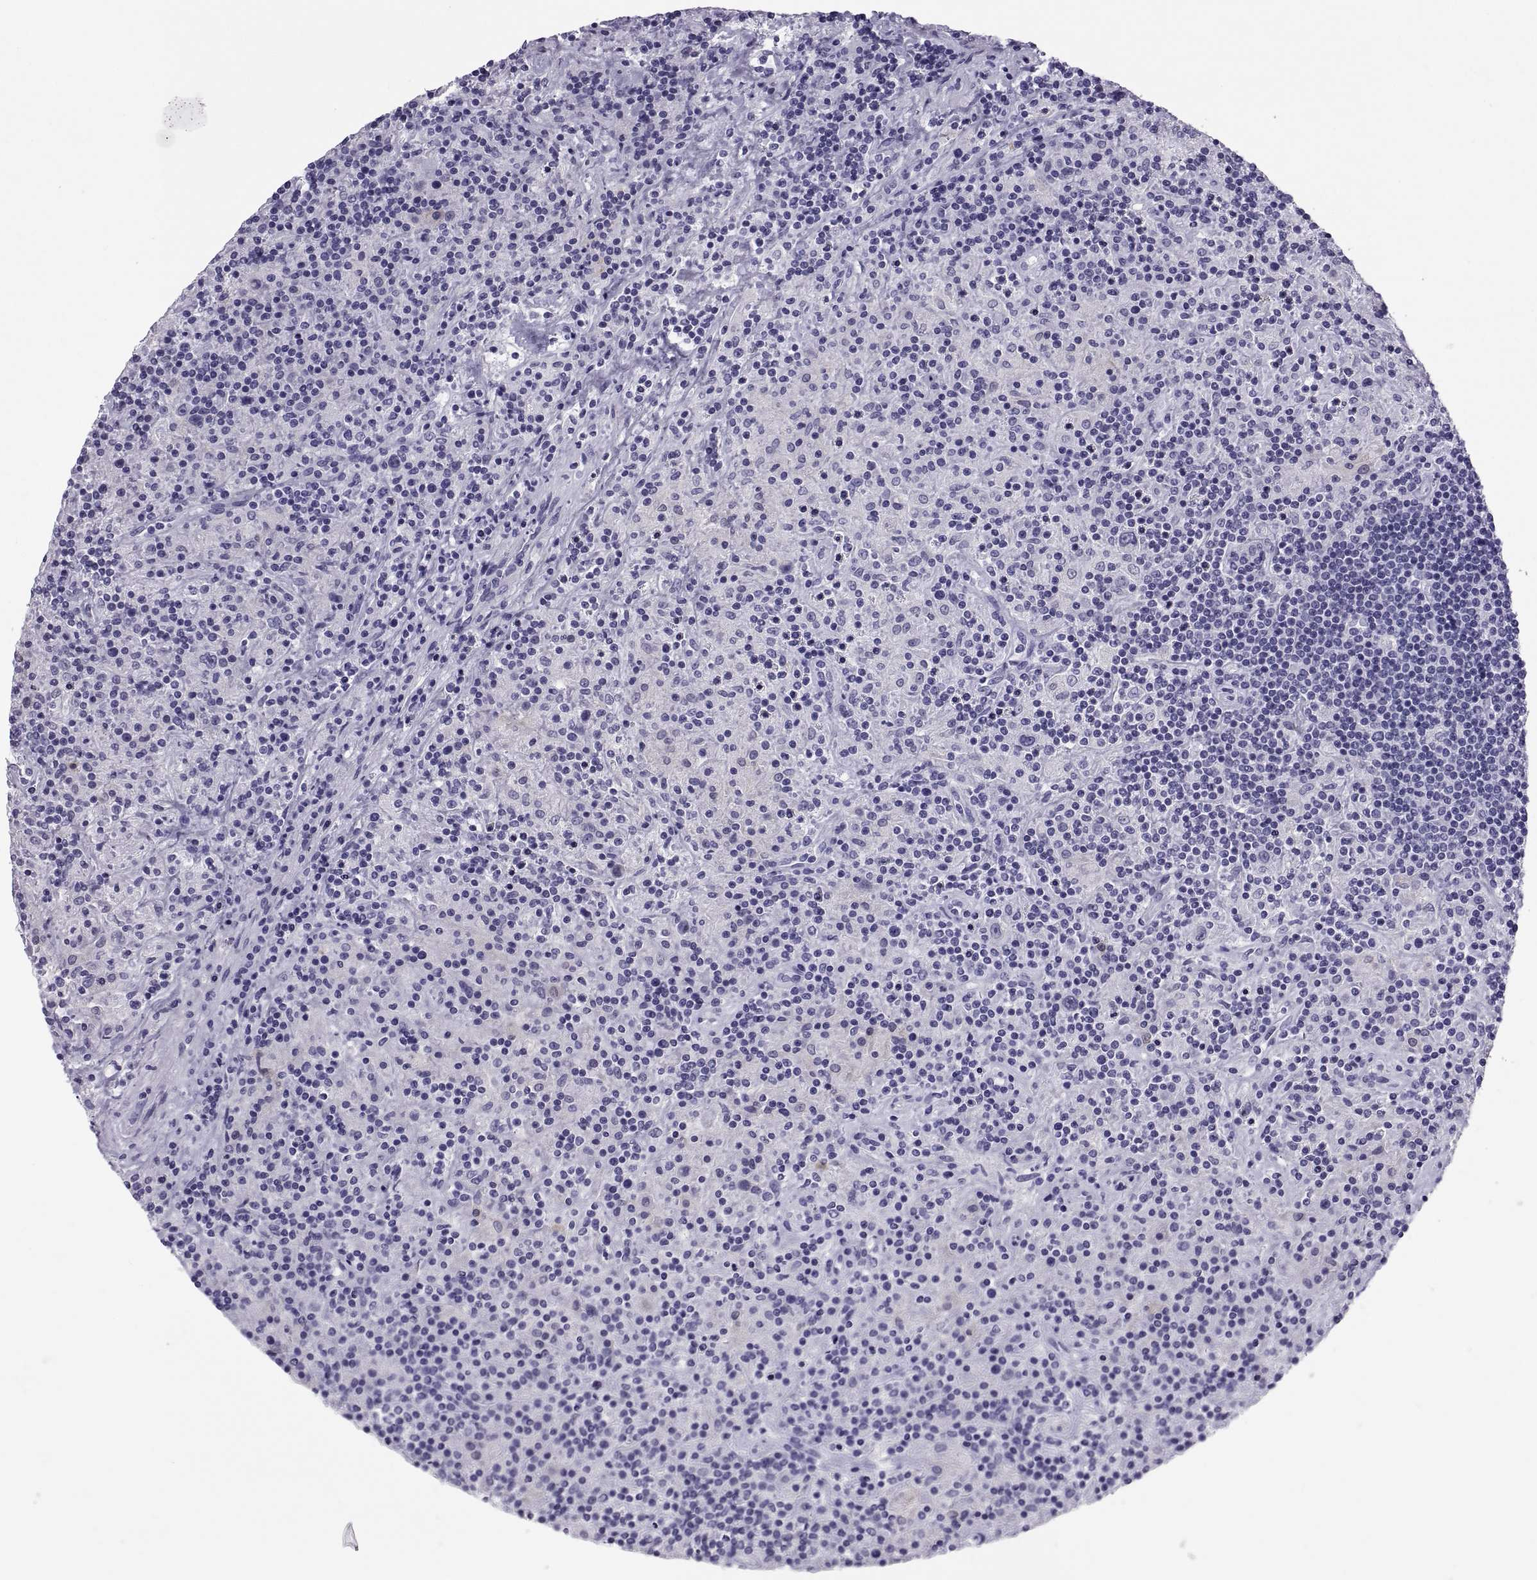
{"staining": {"intensity": "negative", "quantity": "none", "location": "none"}, "tissue": "lymphoma", "cell_type": "Tumor cells", "image_type": "cancer", "snomed": [{"axis": "morphology", "description": "Hodgkin's disease, NOS"}, {"axis": "topography", "description": "Lymph node"}], "caption": "Tumor cells are negative for brown protein staining in Hodgkin's disease.", "gene": "CT47A10", "patient": {"sex": "male", "age": 70}}